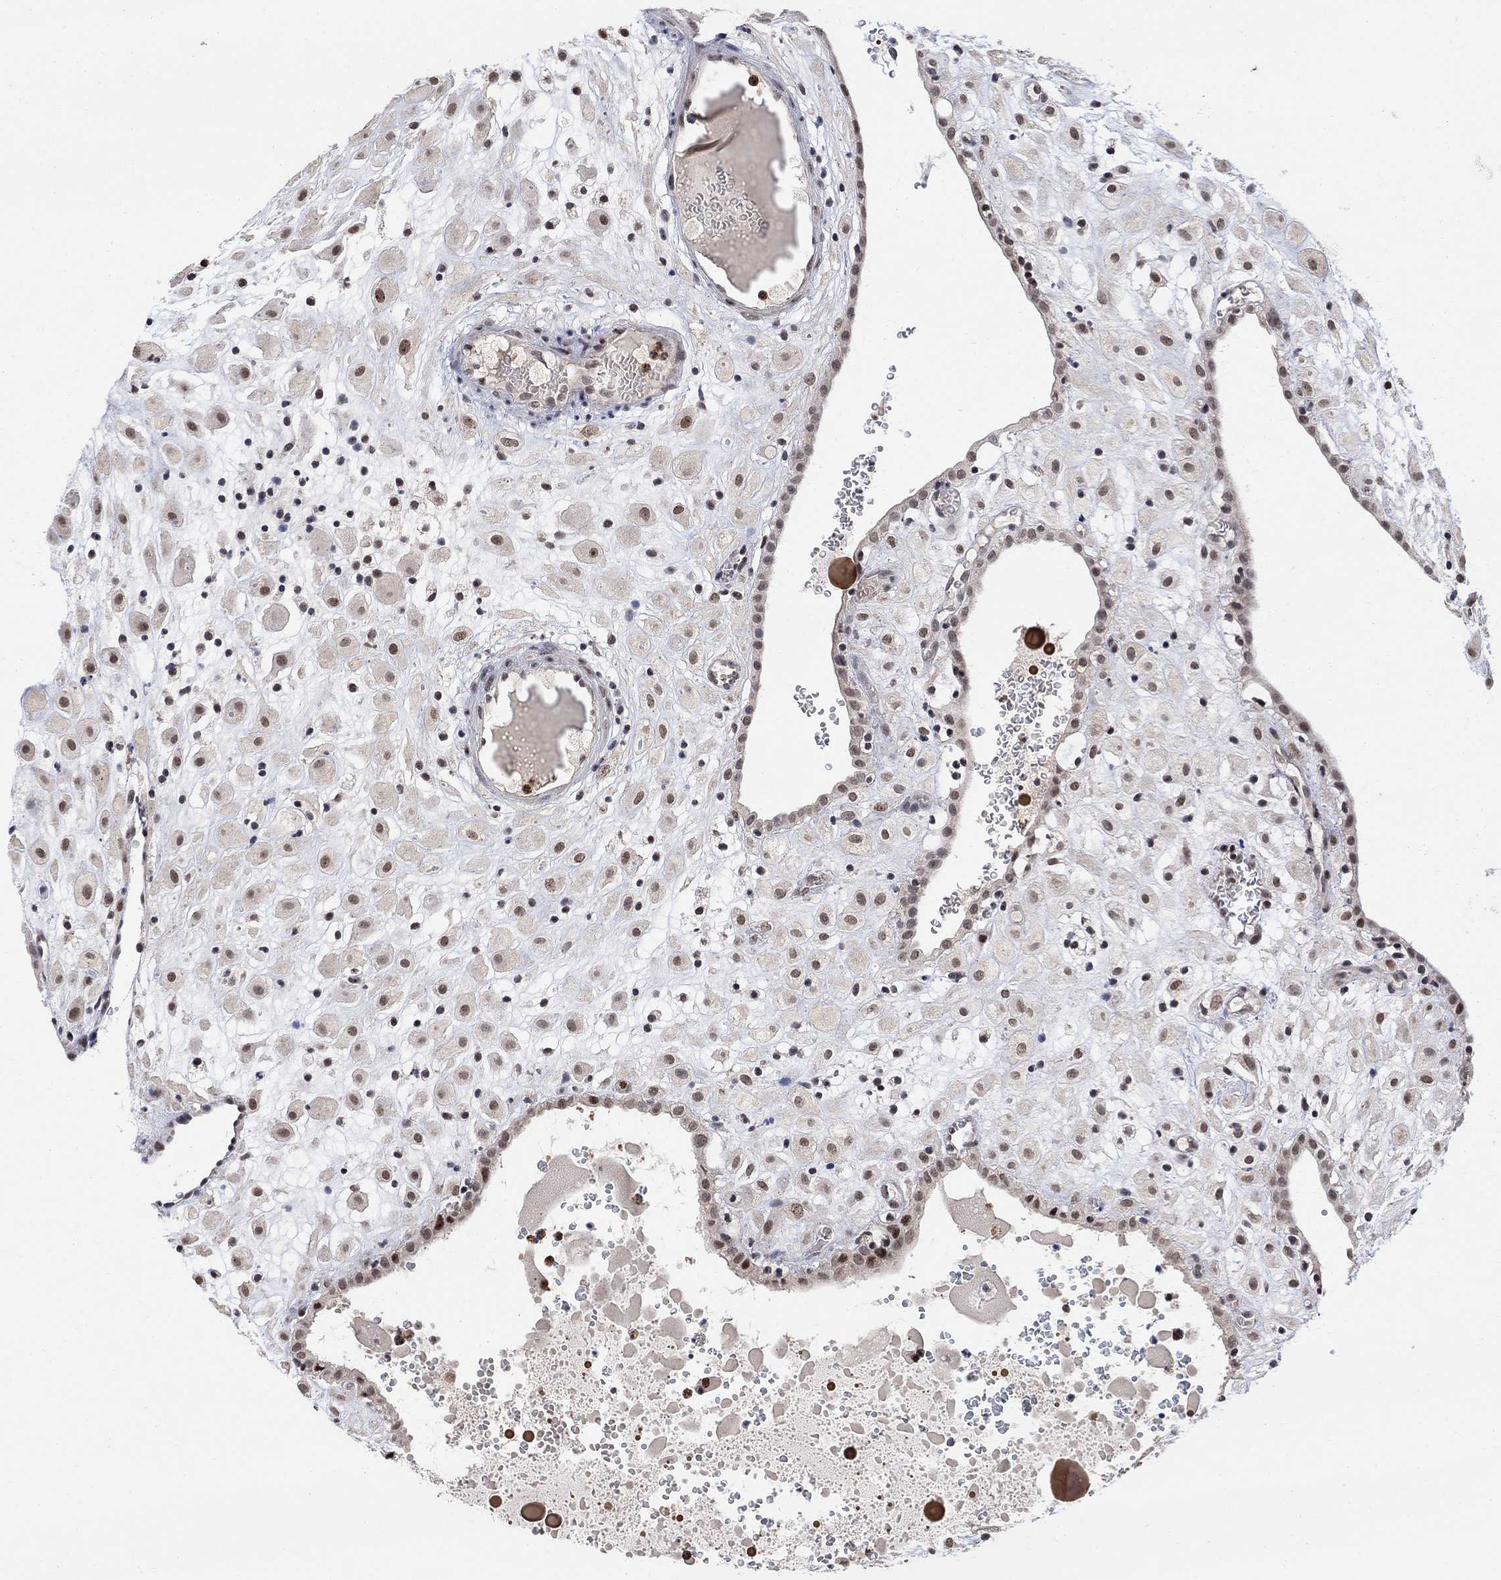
{"staining": {"intensity": "moderate", "quantity": "25%-75%", "location": "nuclear"}, "tissue": "placenta", "cell_type": "Decidual cells", "image_type": "normal", "snomed": [{"axis": "morphology", "description": "Normal tissue, NOS"}, {"axis": "topography", "description": "Placenta"}], "caption": "Human placenta stained with a brown dye displays moderate nuclear positive positivity in approximately 25%-75% of decidual cells.", "gene": "E4F1", "patient": {"sex": "female", "age": 24}}